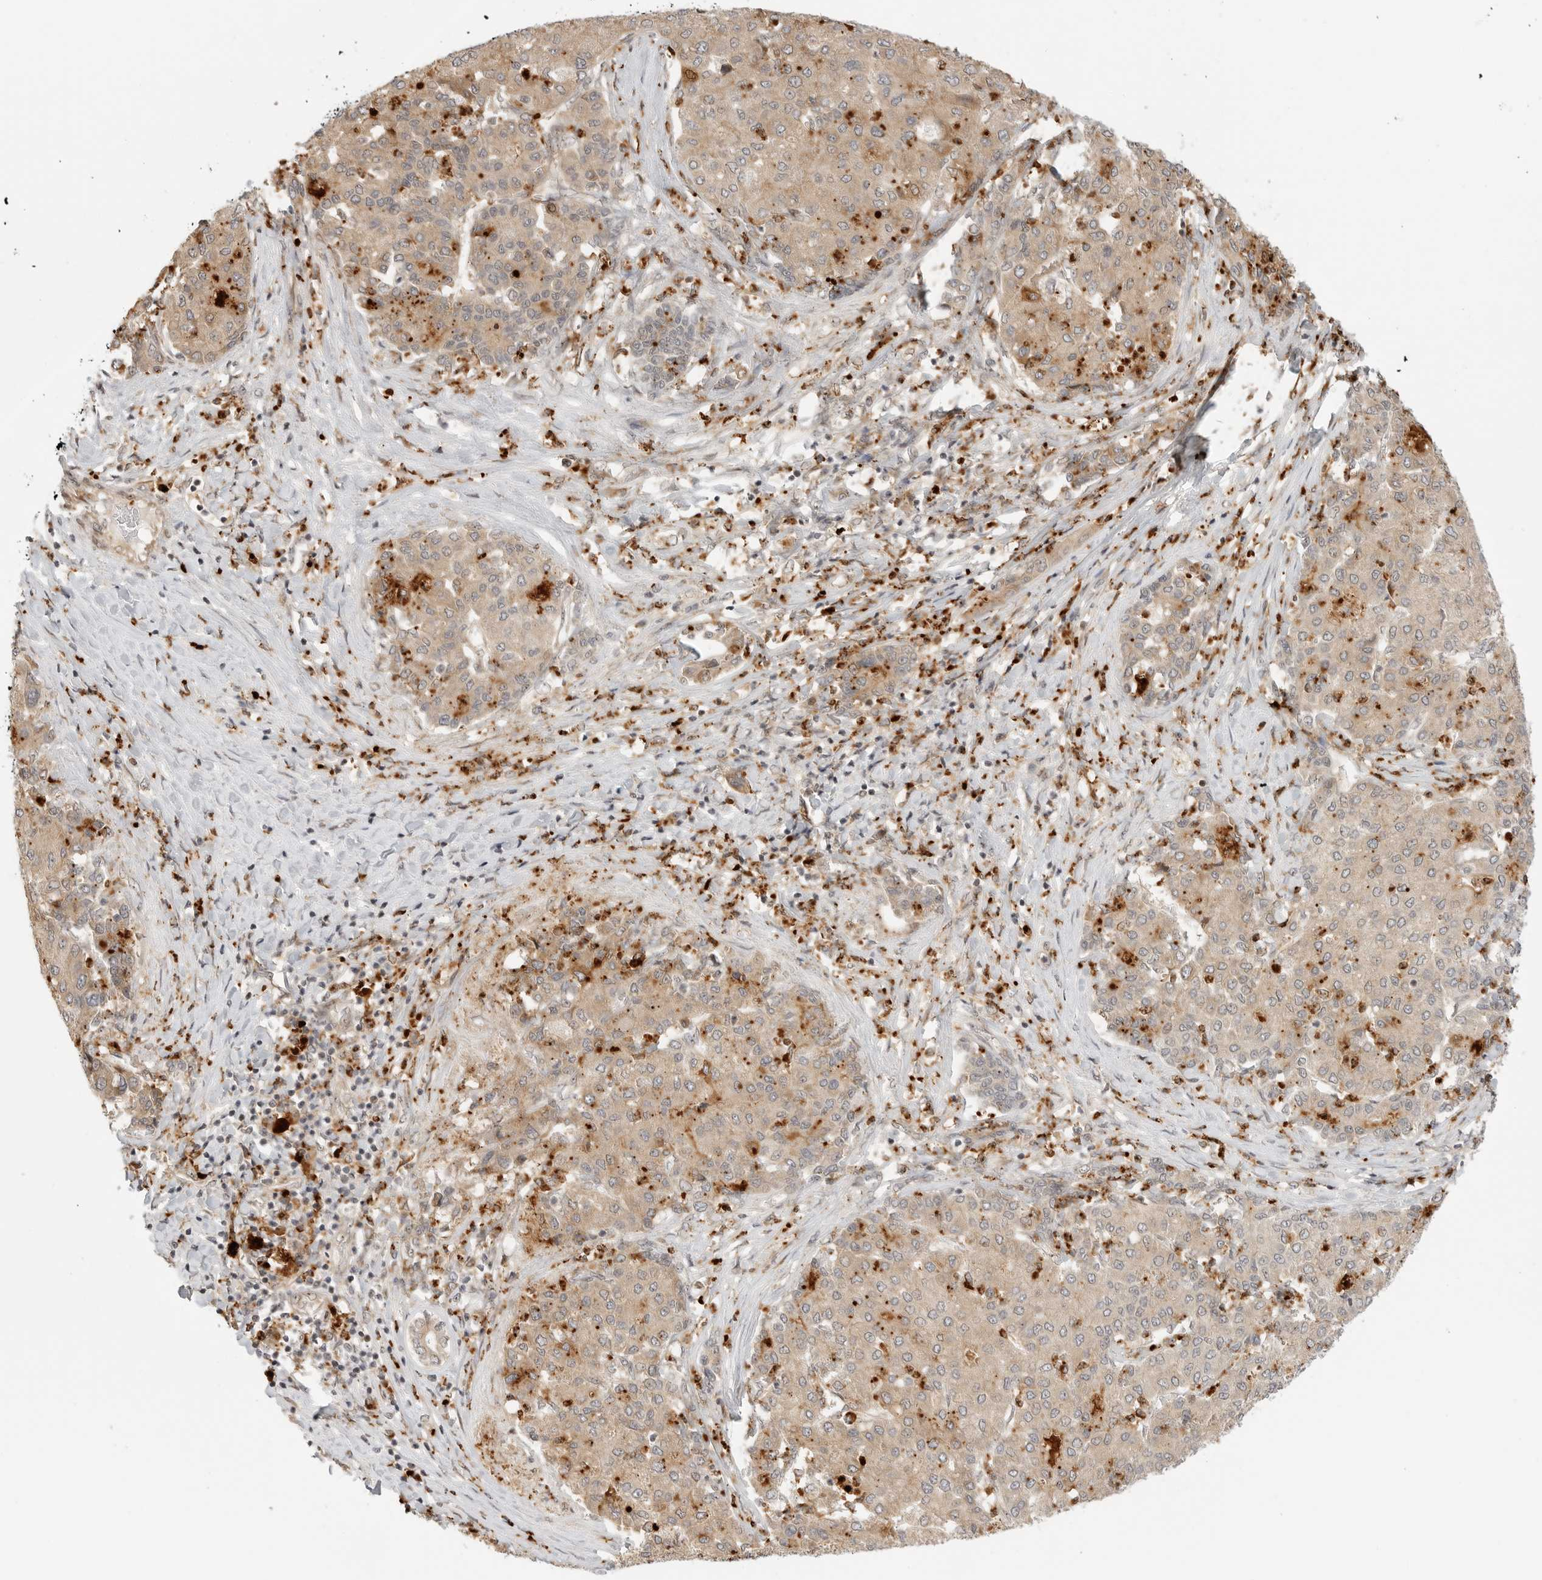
{"staining": {"intensity": "weak", "quantity": ">75%", "location": "cytoplasmic/membranous"}, "tissue": "liver cancer", "cell_type": "Tumor cells", "image_type": "cancer", "snomed": [{"axis": "morphology", "description": "Carcinoma, Hepatocellular, NOS"}, {"axis": "topography", "description": "Liver"}], "caption": "Immunohistochemistry (IHC) micrograph of liver cancer stained for a protein (brown), which displays low levels of weak cytoplasmic/membranous expression in about >75% of tumor cells.", "gene": "DSCC1", "patient": {"sex": "male", "age": 65}}